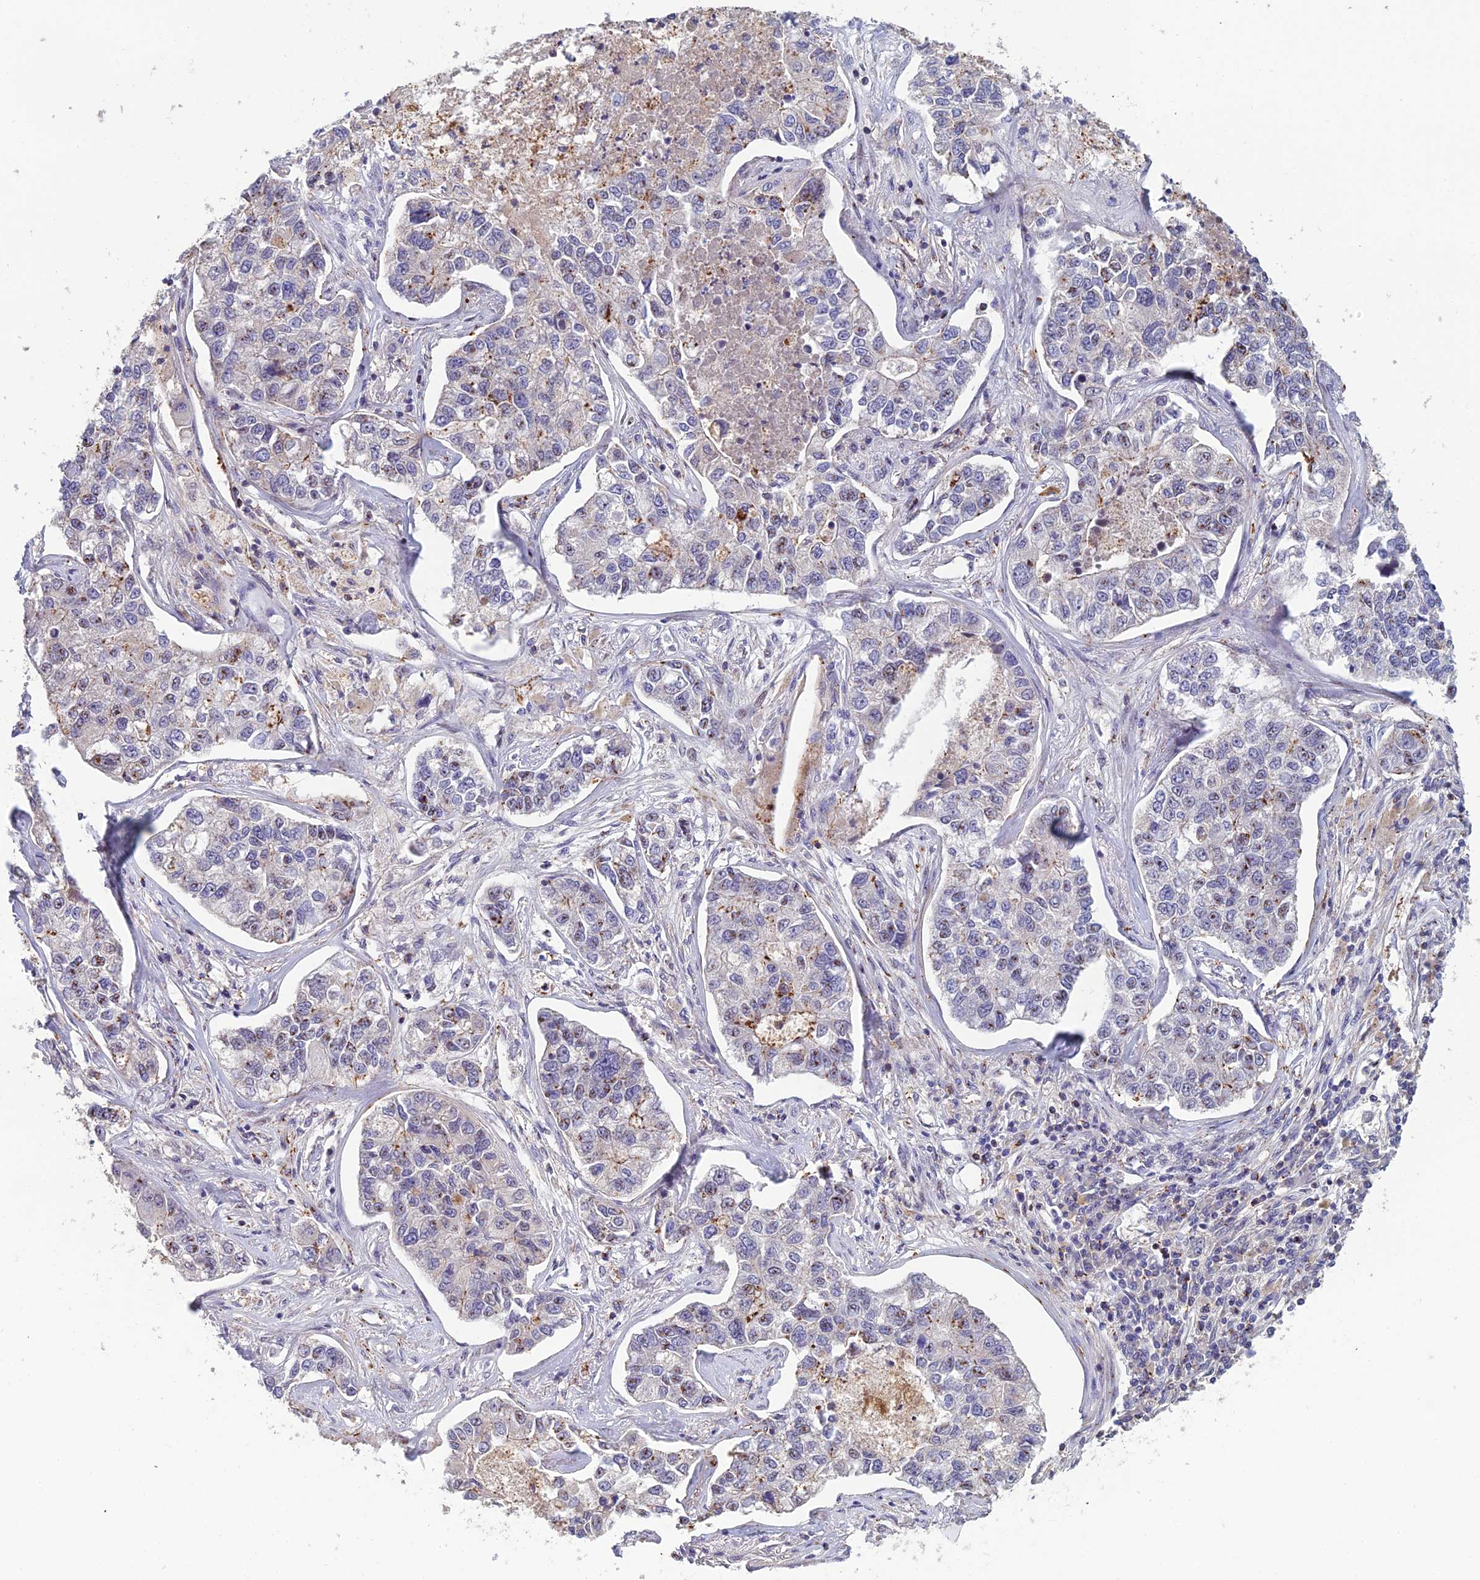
{"staining": {"intensity": "negative", "quantity": "none", "location": "none"}, "tissue": "lung cancer", "cell_type": "Tumor cells", "image_type": "cancer", "snomed": [{"axis": "morphology", "description": "Adenocarcinoma, NOS"}, {"axis": "topography", "description": "Lung"}], "caption": "Protein analysis of lung cancer (adenocarcinoma) reveals no significant staining in tumor cells.", "gene": "C15orf62", "patient": {"sex": "male", "age": 49}}